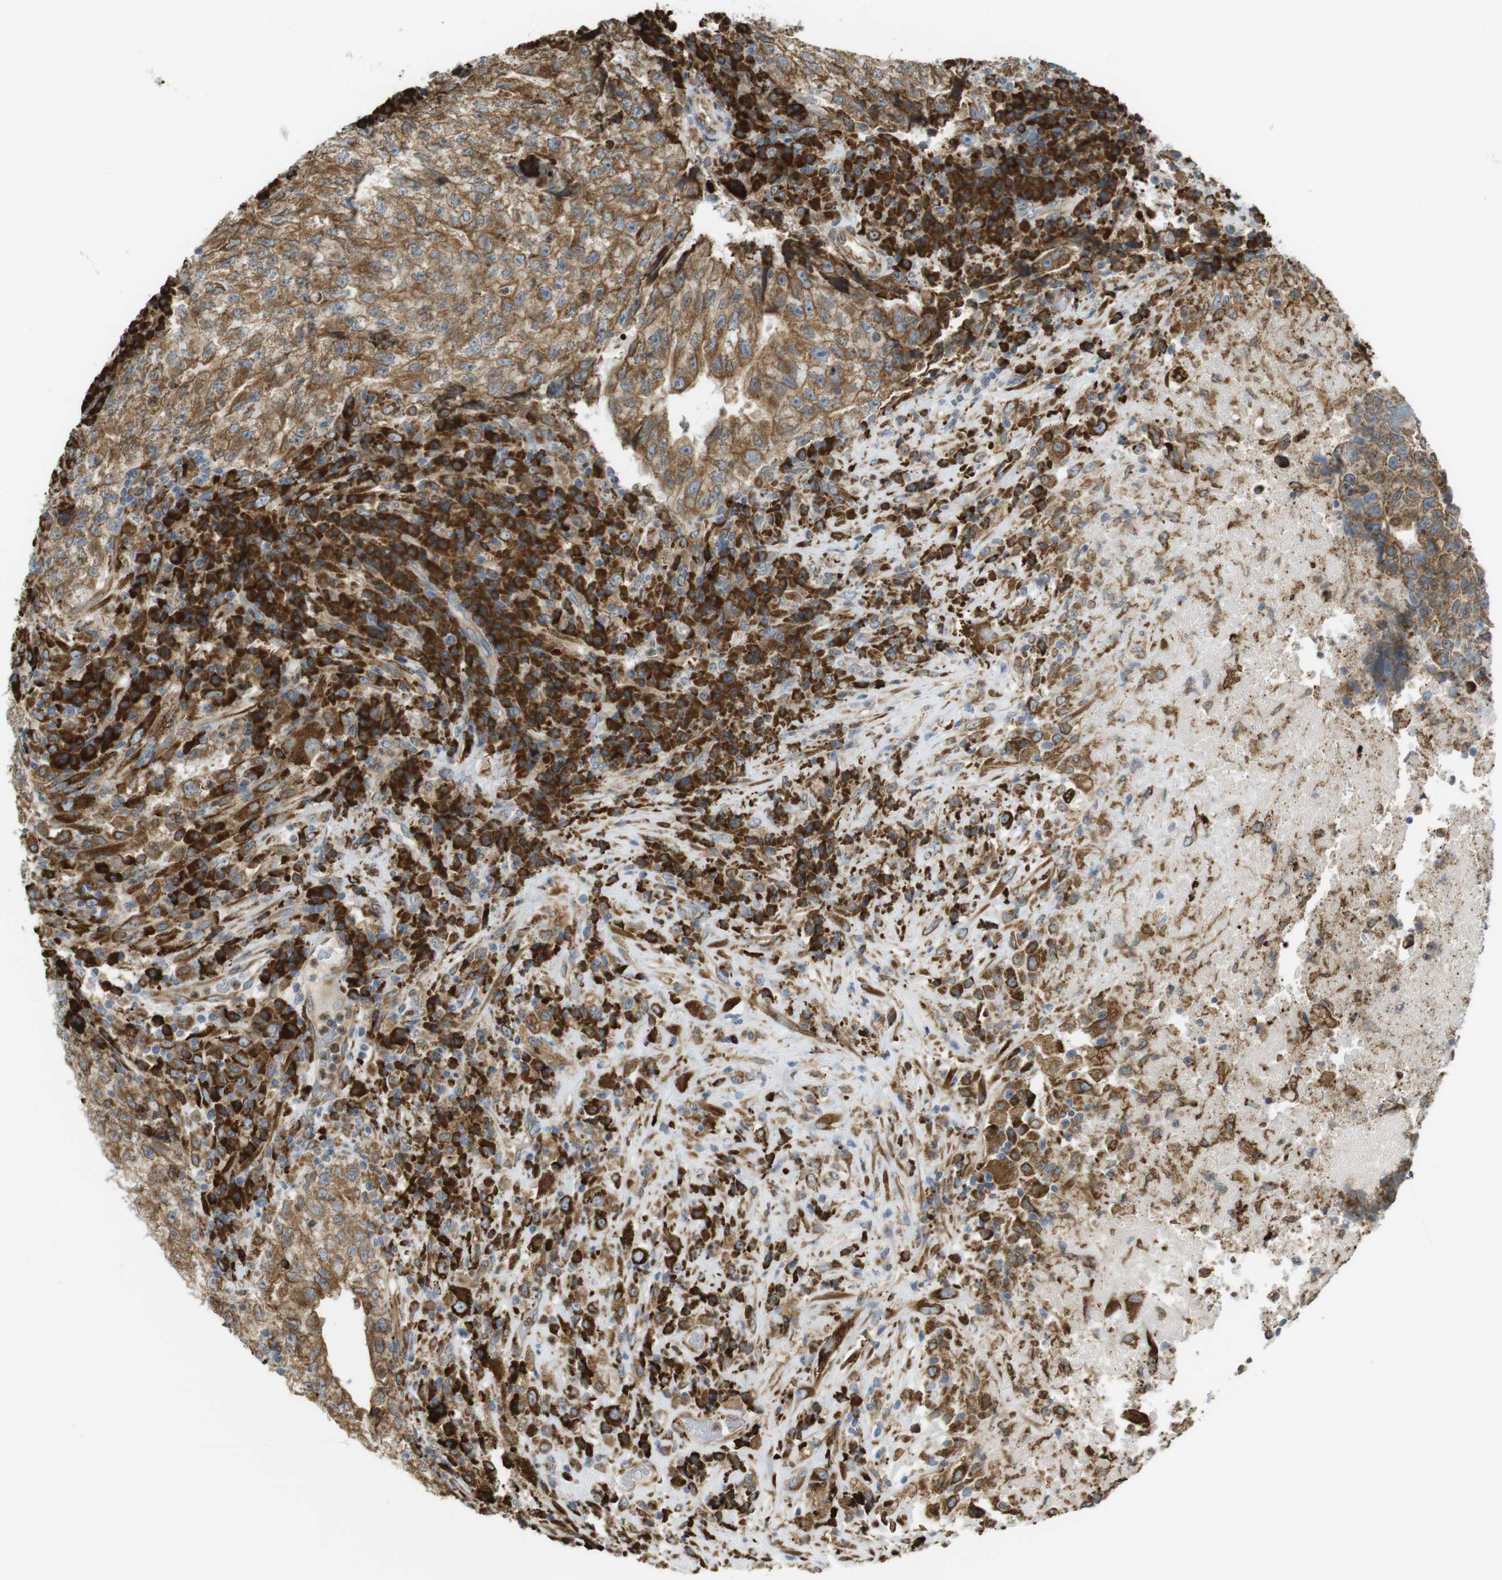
{"staining": {"intensity": "moderate", "quantity": ">75%", "location": "cytoplasmic/membranous"}, "tissue": "testis cancer", "cell_type": "Tumor cells", "image_type": "cancer", "snomed": [{"axis": "morphology", "description": "Necrosis, NOS"}, {"axis": "morphology", "description": "Carcinoma, Embryonal, NOS"}, {"axis": "topography", "description": "Testis"}], "caption": "DAB (3,3'-diaminobenzidine) immunohistochemical staining of testis cancer (embryonal carcinoma) reveals moderate cytoplasmic/membranous protein positivity in about >75% of tumor cells.", "gene": "MBOAT2", "patient": {"sex": "male", "age": 19}}